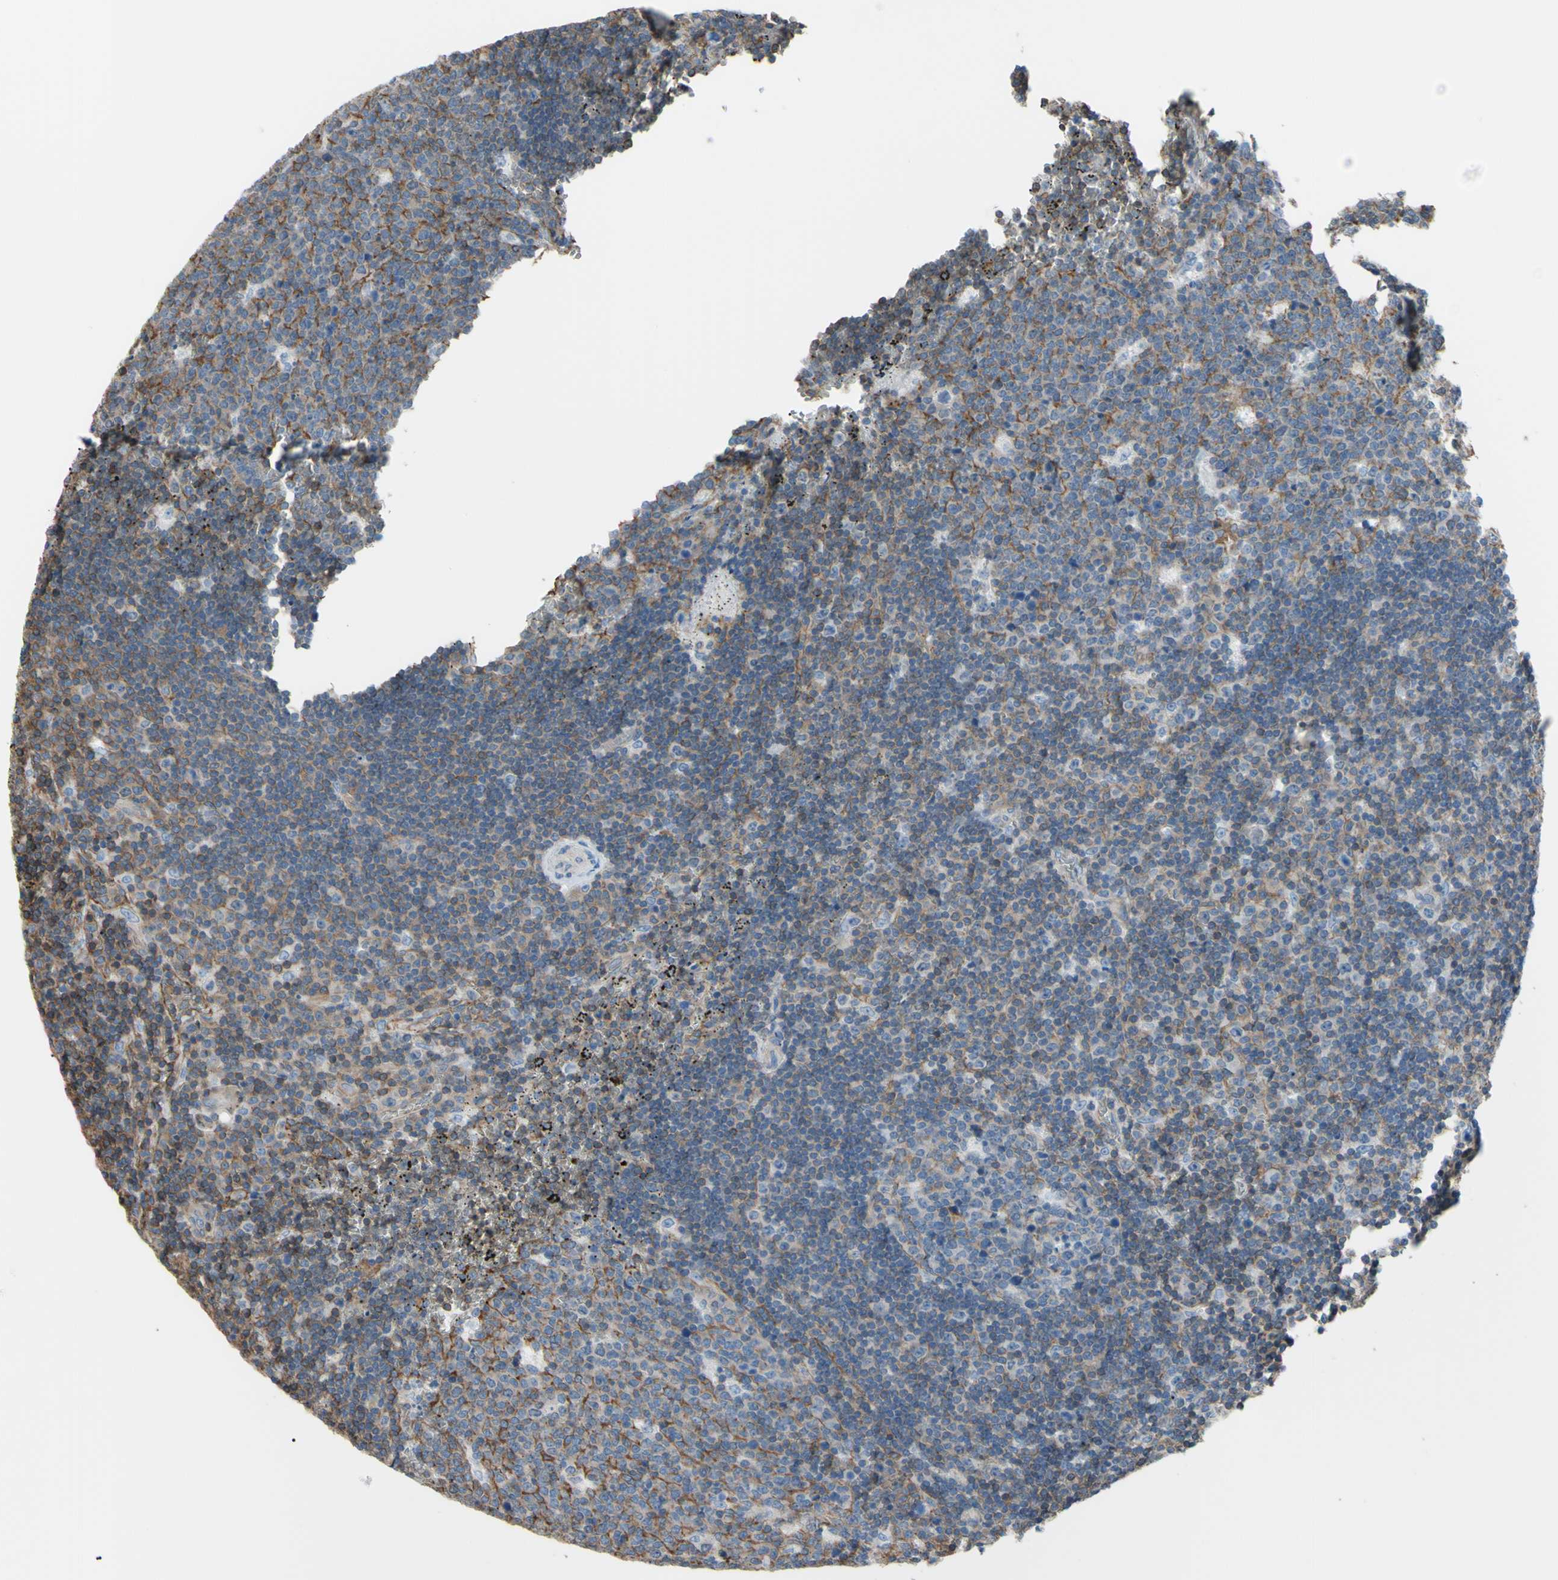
{"staining": {"intensity": "weak", "quantity": "<25%", "location": "cytoplasmic/membranous"}, "tissue": "lymph node", "cell_type": "Germinal center cells", "image_type": "normal", "snomed": [{"axis": "morphology", "description": "Normal tissue, NOS"}, {"axis": "topography", "description": "Lymph node"}, {"axis": "topography", "description": "Salivary gland"}], "caption": "The IHC image has no significant expression in germinal center cells of lymph node.", "gene": "ADD1", "patient": {"sex": "male", "age": 8}}